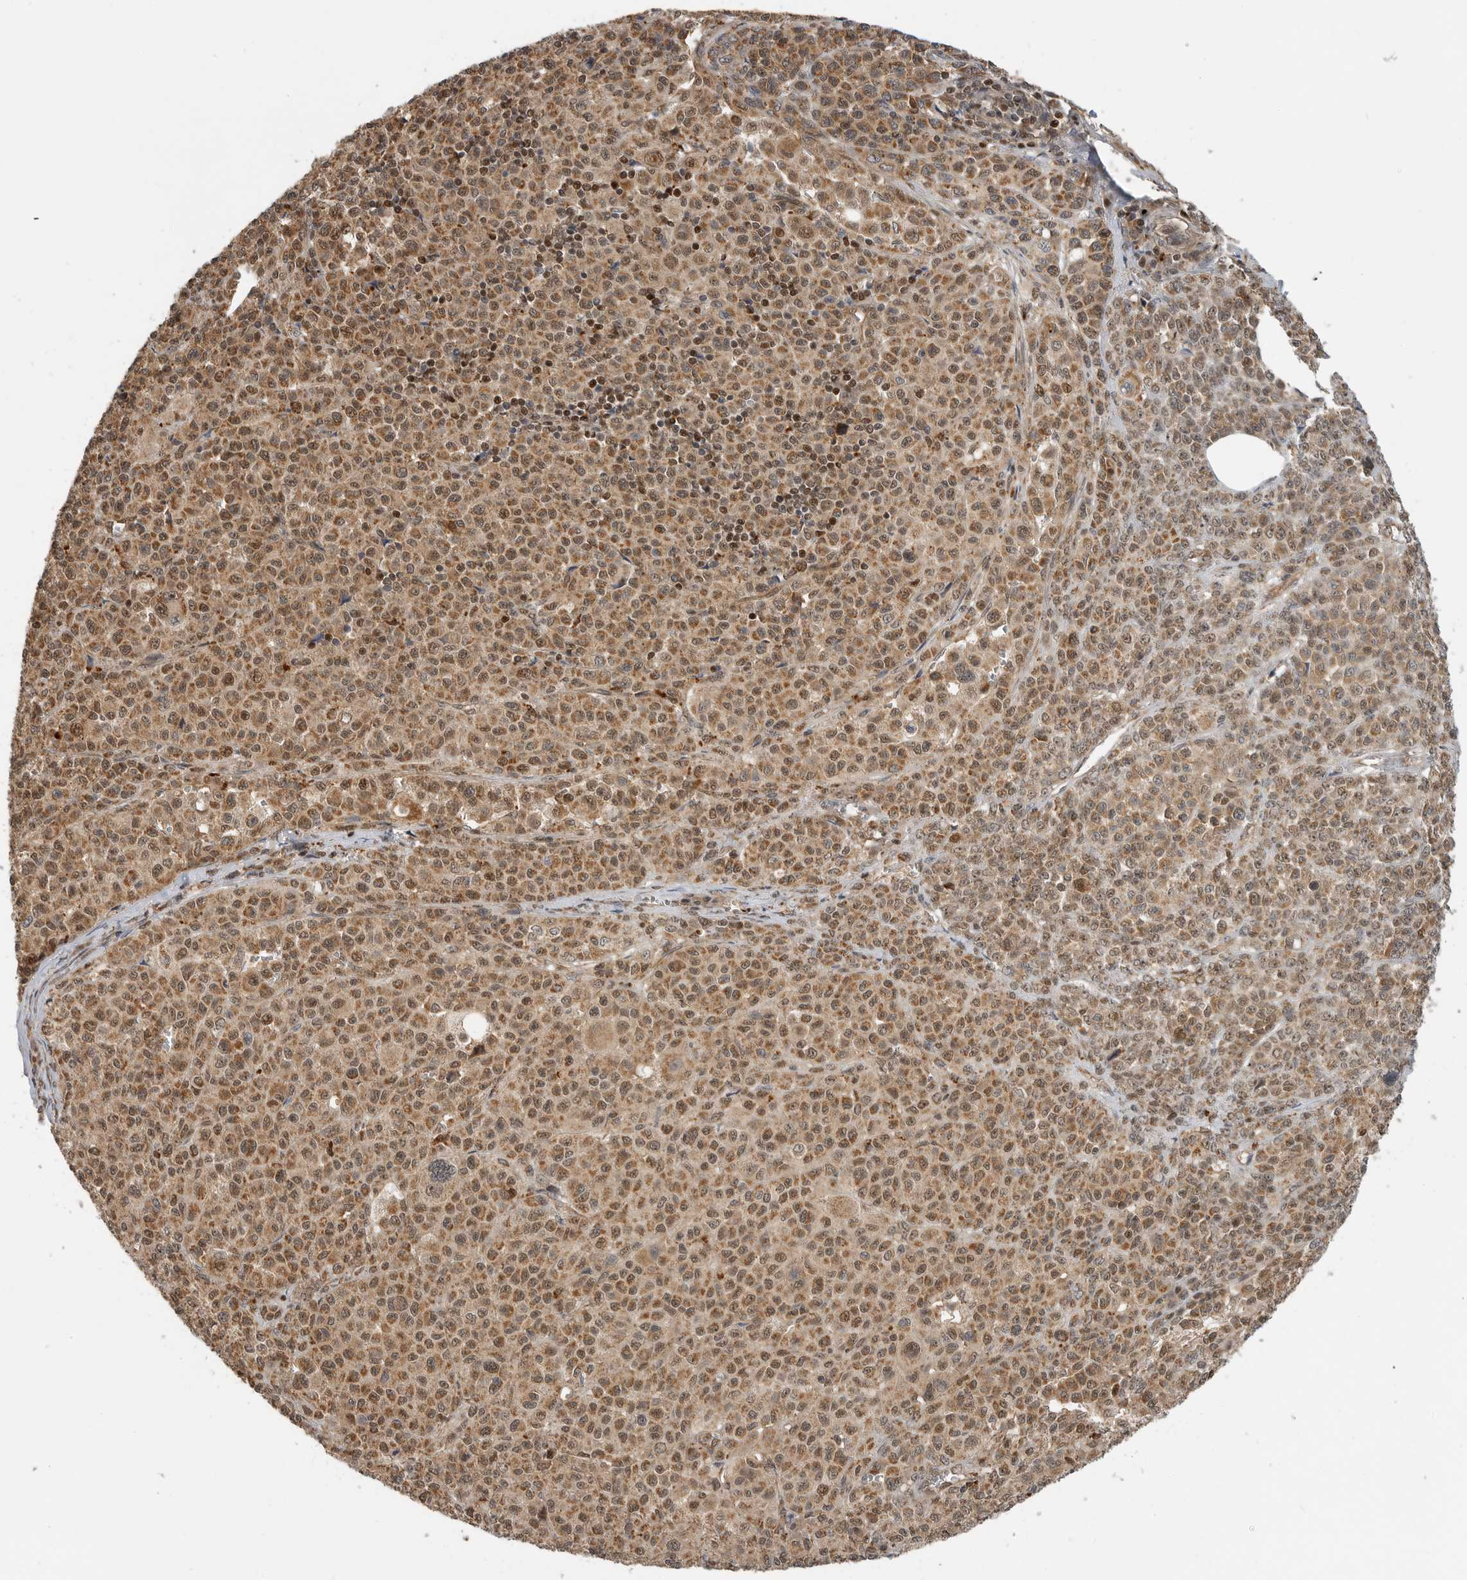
{"staining": {"intensity": "moderate", "quantity": ">75%", "location": "cytoplasmic/membranous,nuclear"}, "tissue": "melanoma", "cell_type": "Tumor cells", "image_type": "cancer", "snomed": [{"axis": "morphology", "description": "Malignant melanoma, Metastatic site"}, {"axis": "topography", "description": "Skin"}], "caption": "High-magnification brightfield microscopy of malignant melanoma (metastatic site) stained with DAB (3,3'-diaminobenzidine) (brown) and counterstained with hematoxylin (blue). tumor cells exhibit moderate cytoplasmic/membranous and nuclear positivity is identified in approximately>75% of cells.", "gene": "STRAP", "patient": {"sex": "female", "age": 74}}